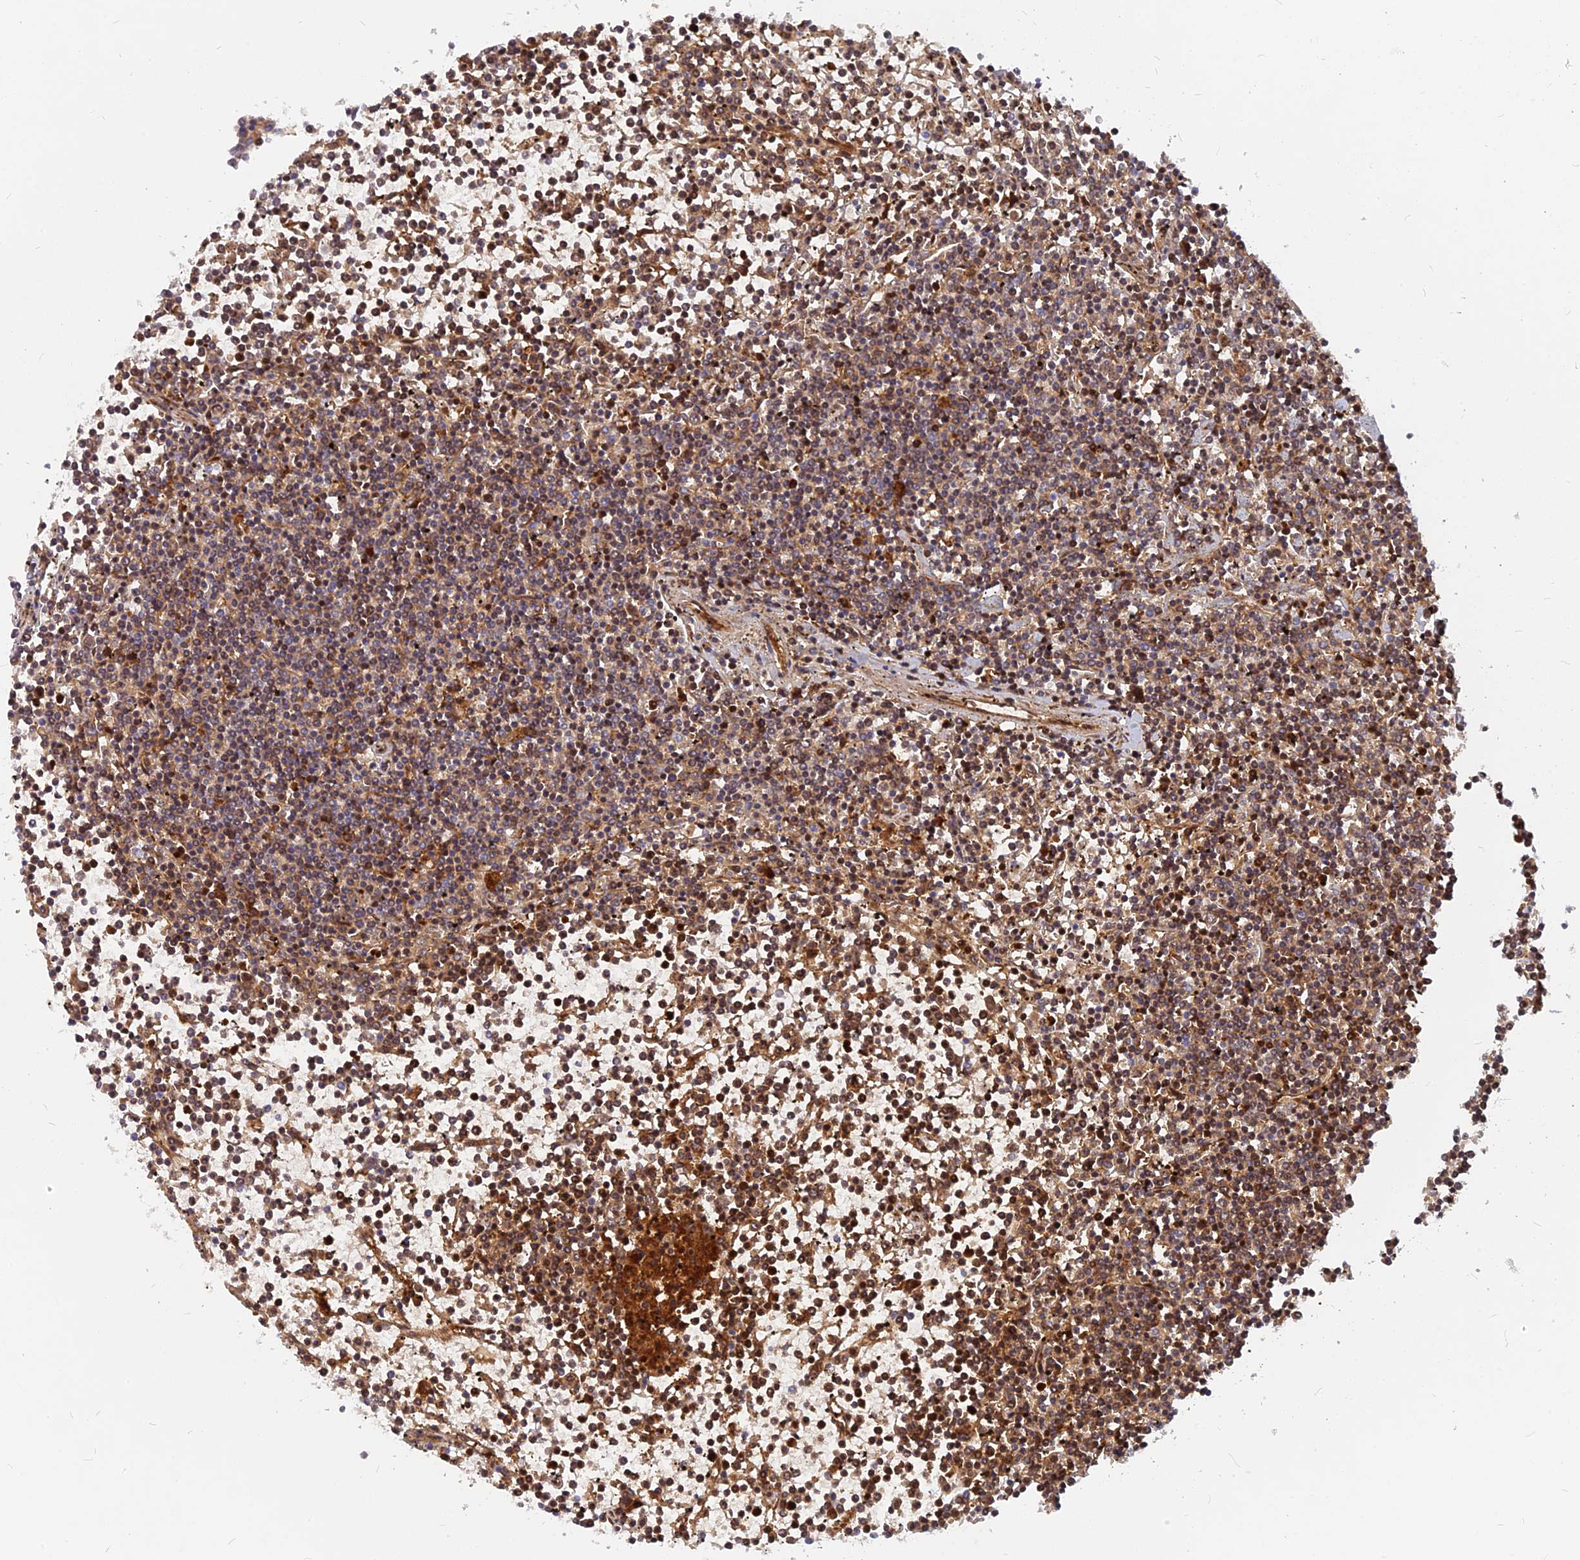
{"staining": {"intensity": "moderate", "quantity": "25%-75%", "location": "nuclear"}, "tissue": "lymphoma", "cell_type": "Tumor cells", "image_type": "cancer", "snomed": [{"axis": "morphology", "description": "Malignant lymphoma, non-Hodgkin's type, Low grade"}, {"axis": "topography", "description": "Spleen"}], "caption": "This image displays IHC staining of lymphoma, with medium moderate nuclear expression in about 25%-75% of tumor cells.", "gene": "ARL2BP", "patient": {"sex": "female", "age": 19}}